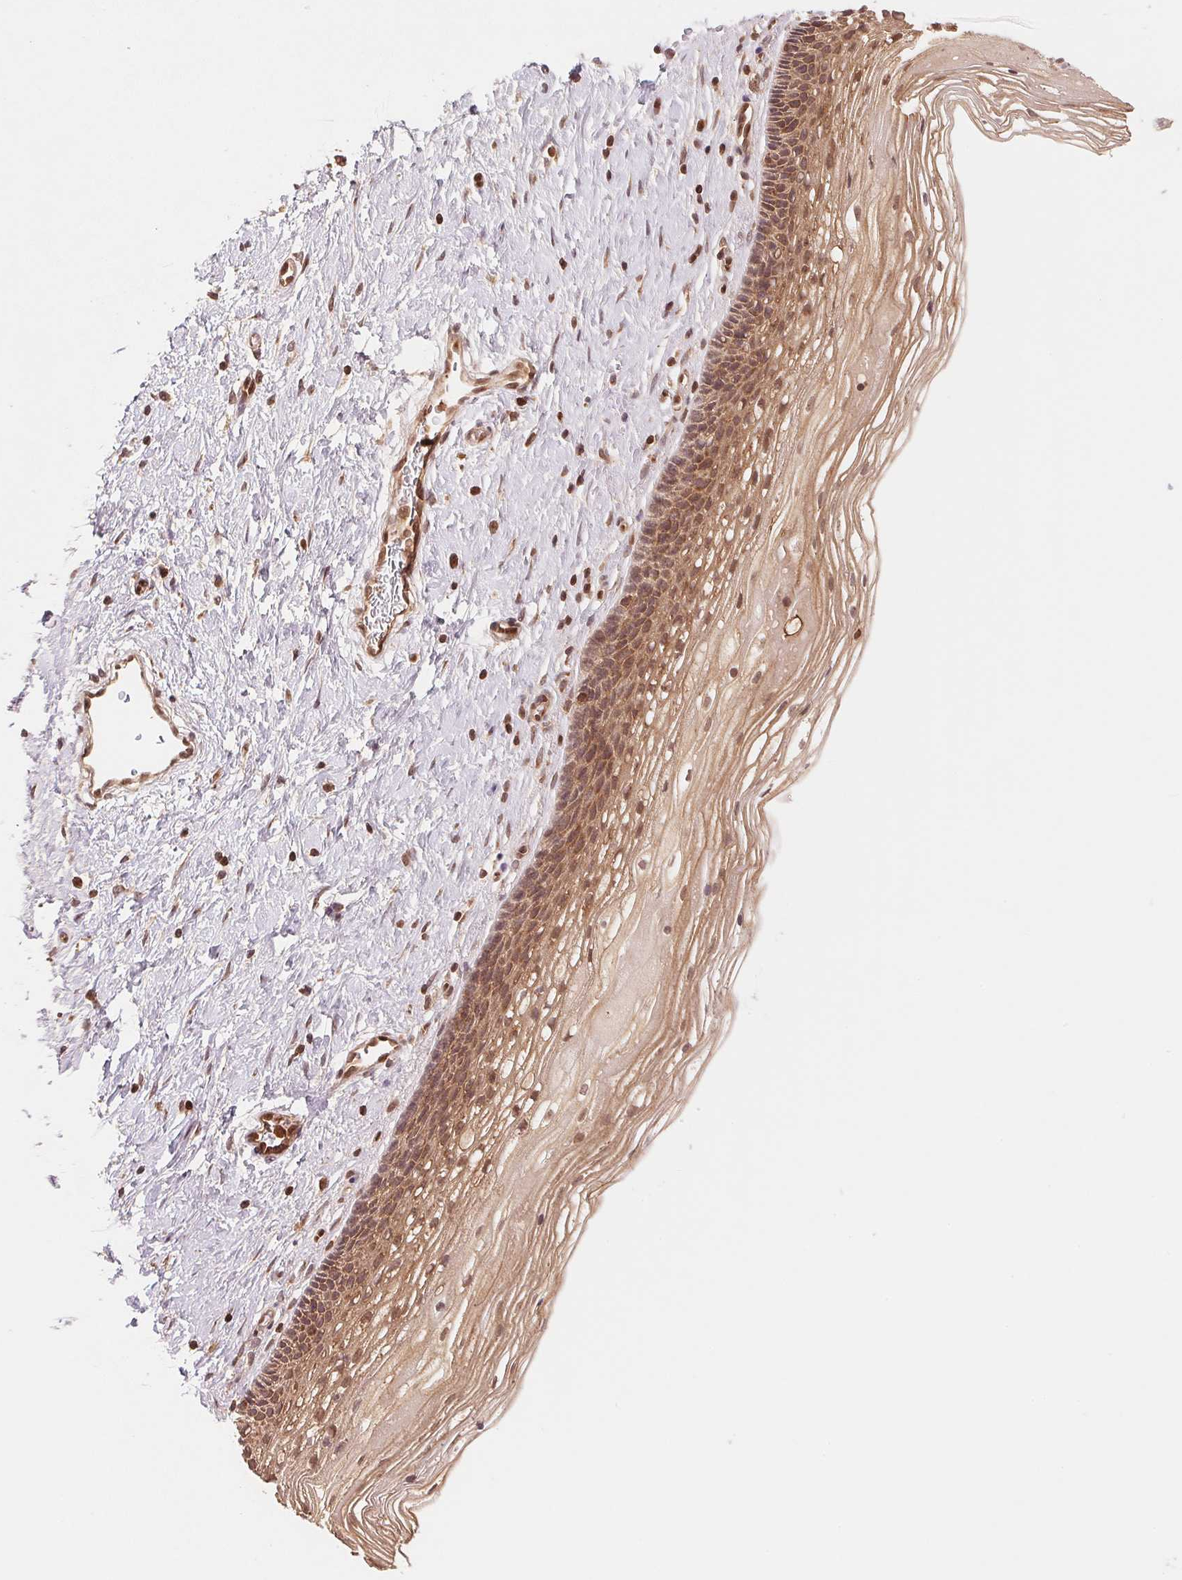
{"staining": {"intensity": "weak", "quantity": "25%-75%", "location": "cytoplasmic/membranous"}, "tissue": "cervix", "cell_type": "Glandular cells", "image_type": "normal", "snomed": [{"axis": "morphology", "description": "Normal tissue, NOS"}, {"axis": "topography", "description": "Cervix"}], "caption": "Benign cervix exhibits weak cytoplasmic/membranous positivity in approximately 25%-75% of glandular cells, visualized by immunohistochemistry.", "gene": "CCDC102B", "patient": {"sex": "female", "age": 34}}